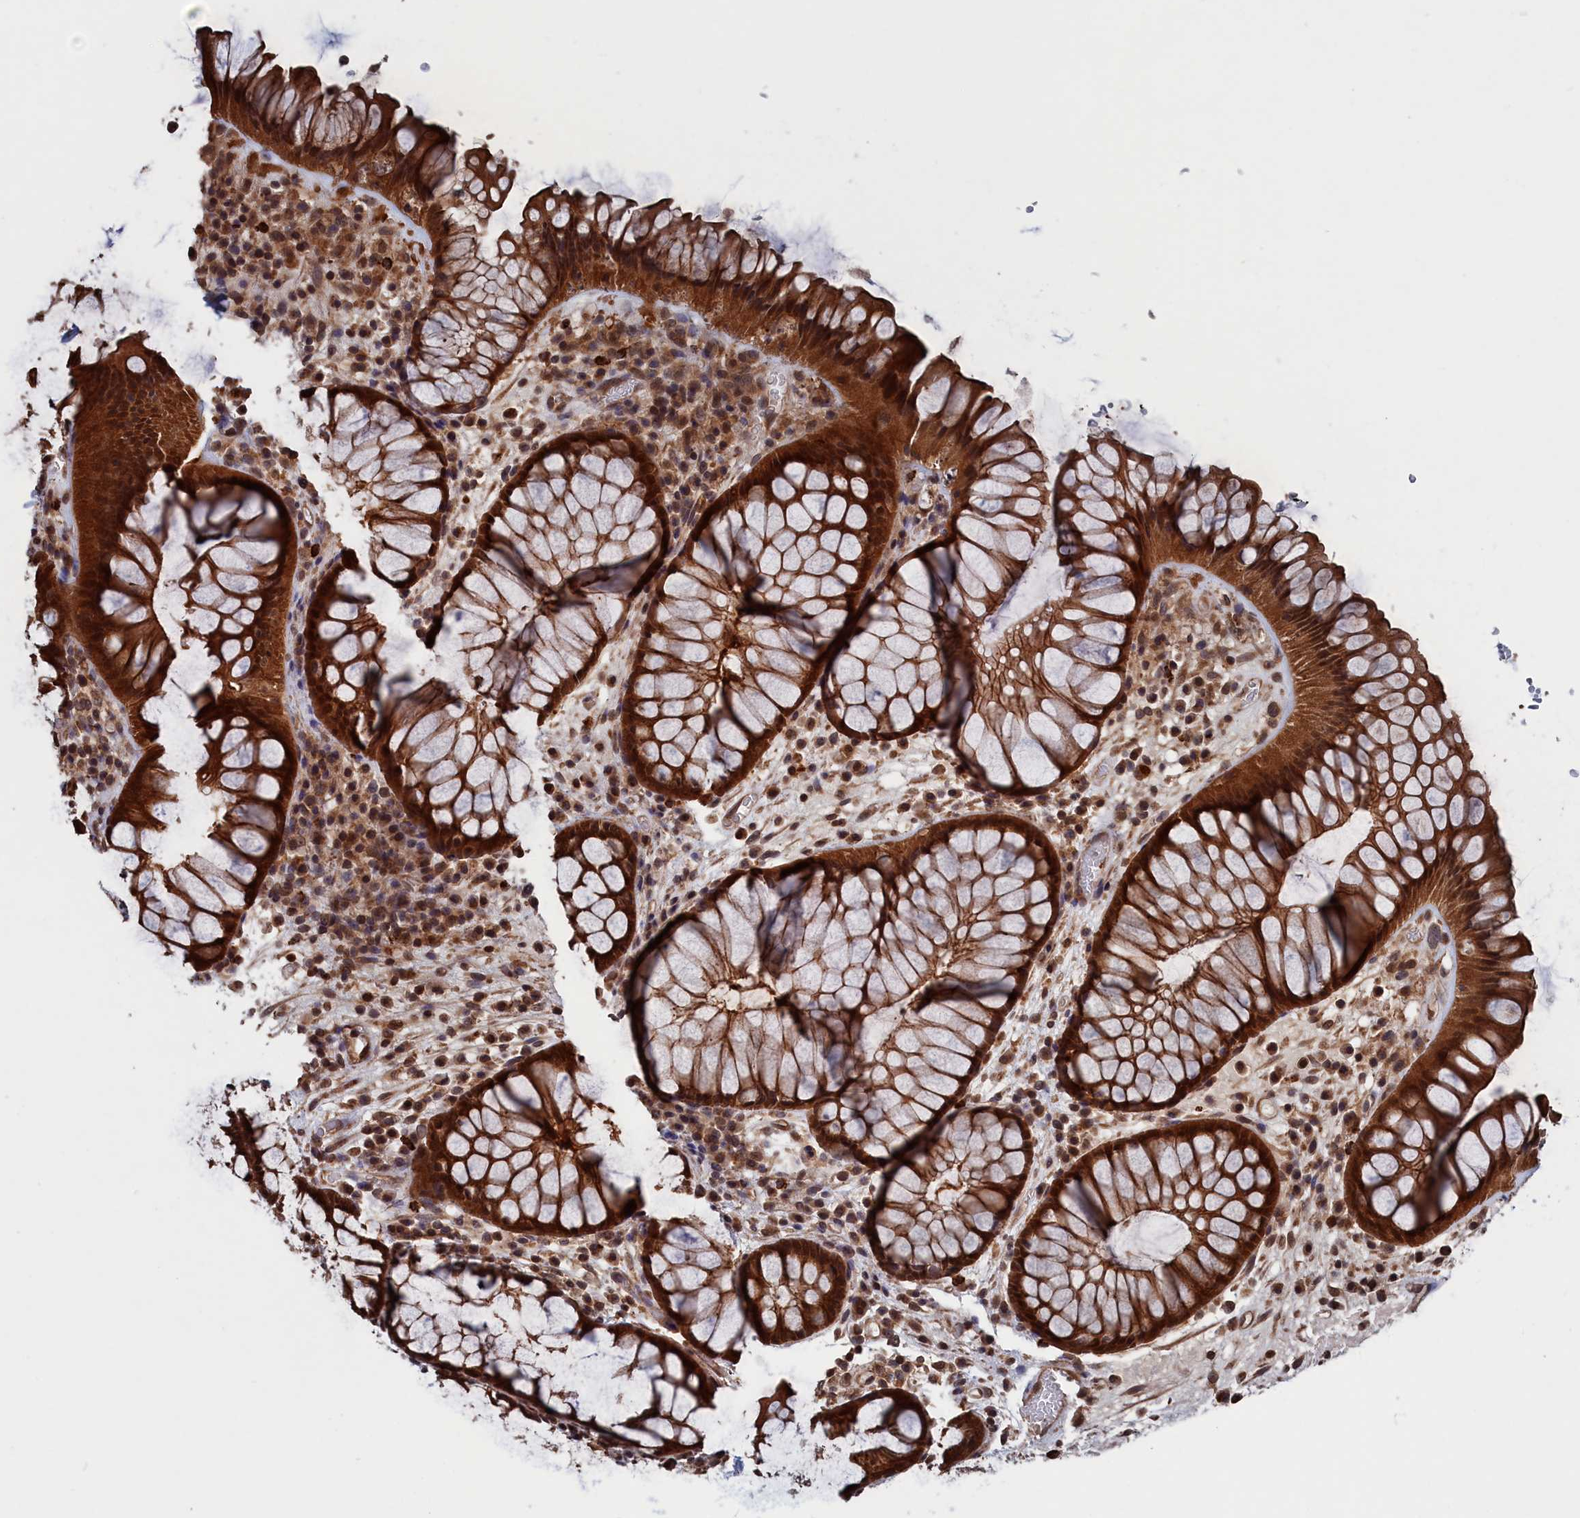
{"staining": {"intensity": "strong", "quantity": ">75%", "location": "cytoplasmic/membranous,nuclear"}, "tissue": "rectum", "cell_type": "Glandular cells", "image_type": "normal", "snomed": [{"axis": "morphology", "description": "Normal tissue, NOS"}, {"axis": "topography", "description": "Rectum"}], "caption": "Glandular cells reveal high levels of strong cytoplasmic/membranous,nuclear expression in about >75% of cells in normal rectum. The protein of interest is shown in brown color, while the nuclei are stained blue.", "gene": "PDE12", "patient": {"sex": "male", "age": 51}}